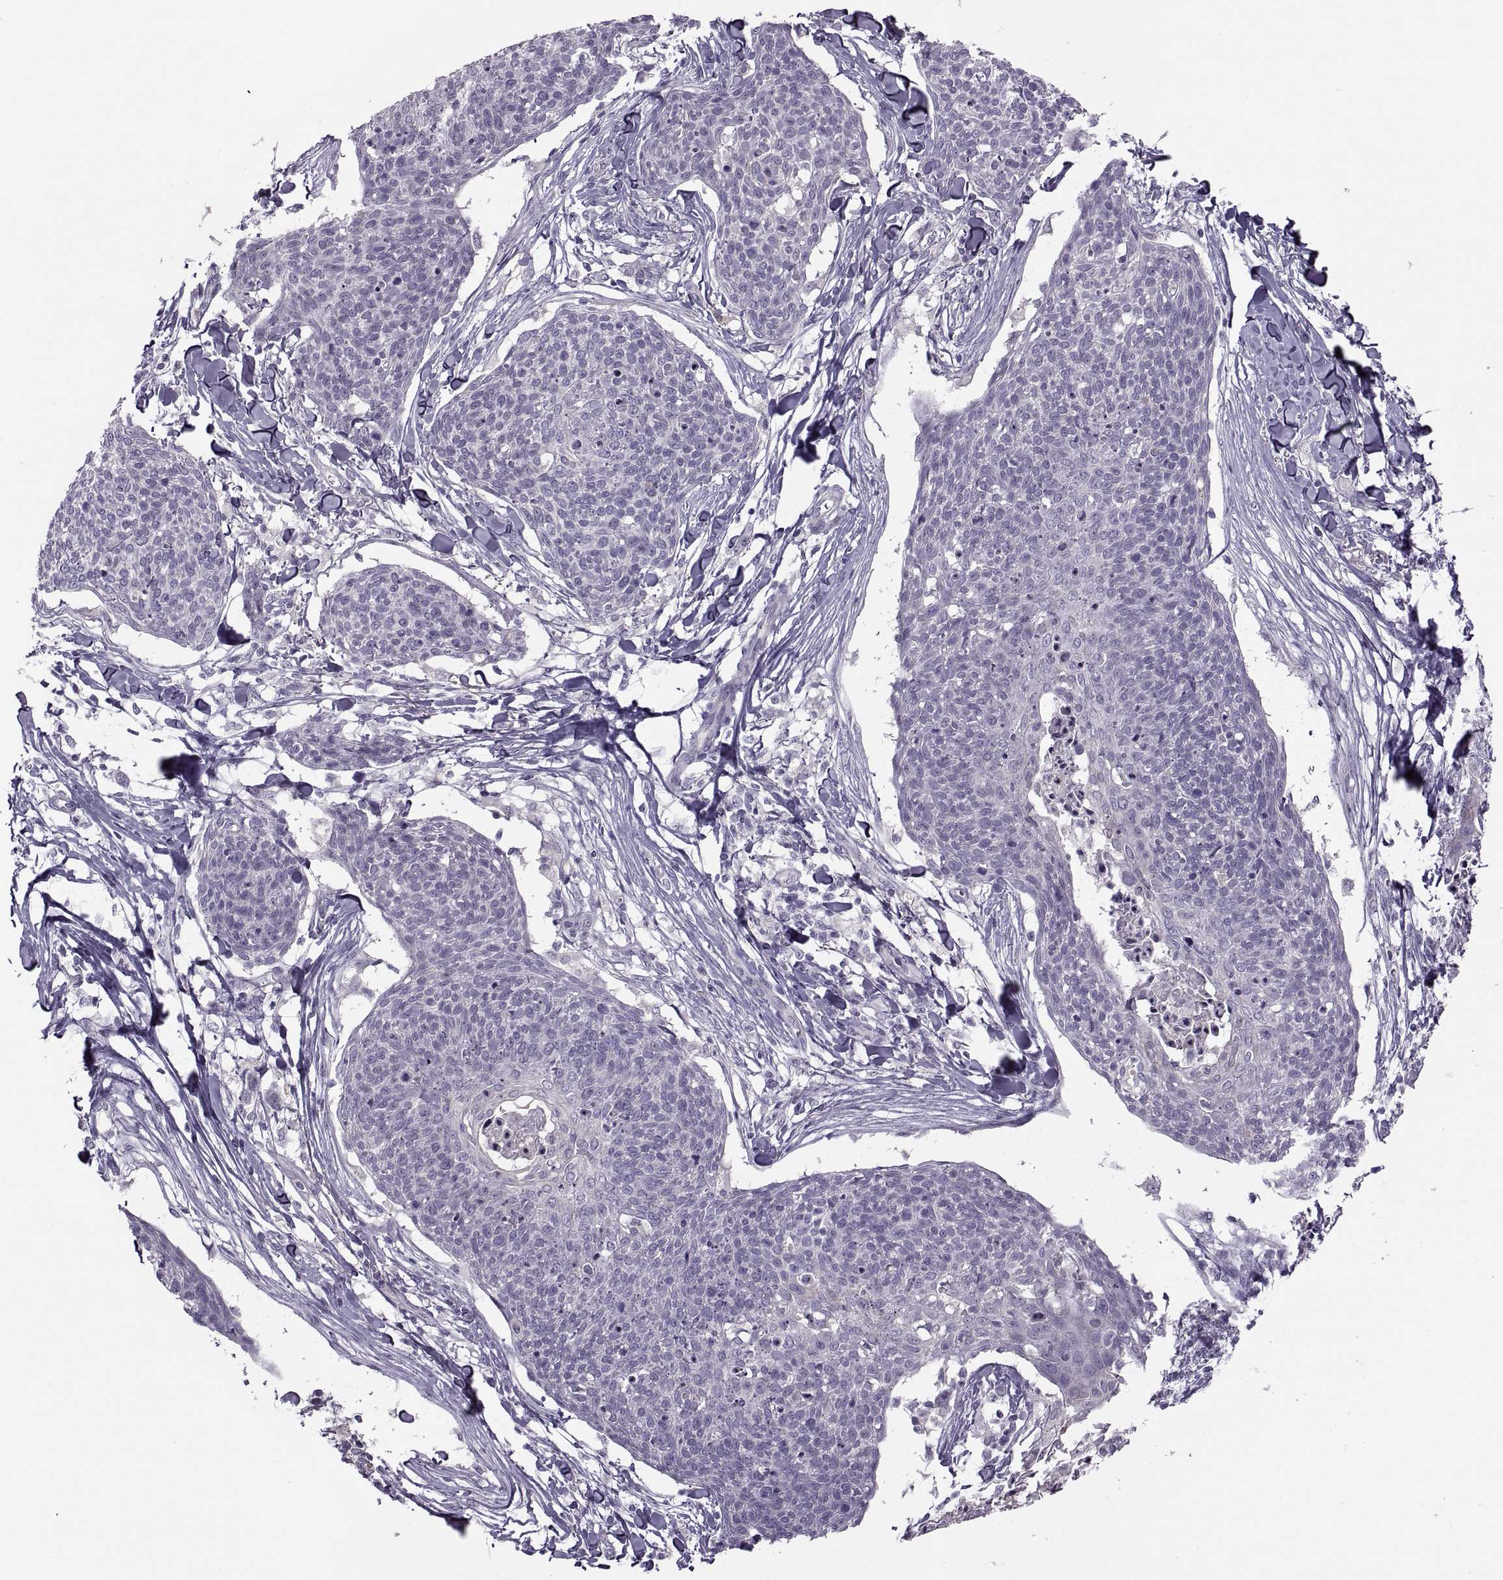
{"staining": {"intensity": "negative", "quantity": "none", "location": "none"}, "tissue": "skin cancer", "cell_type": "Tumor cells", "image_type": "cancer", "snomed": [{"axis": "morphology", "description": "Squamous cell carcinoma, NOS"}, {"axis": "topography", "description": "Skin"}, {"axis": "topography", "description": "Vulva"}], "caption": "Skin cancer was stained to show a protein in brown. There is no significant expression in tumor cells.", "gene": "H2AP", "patient": {"sex": "female", "age": 75}}